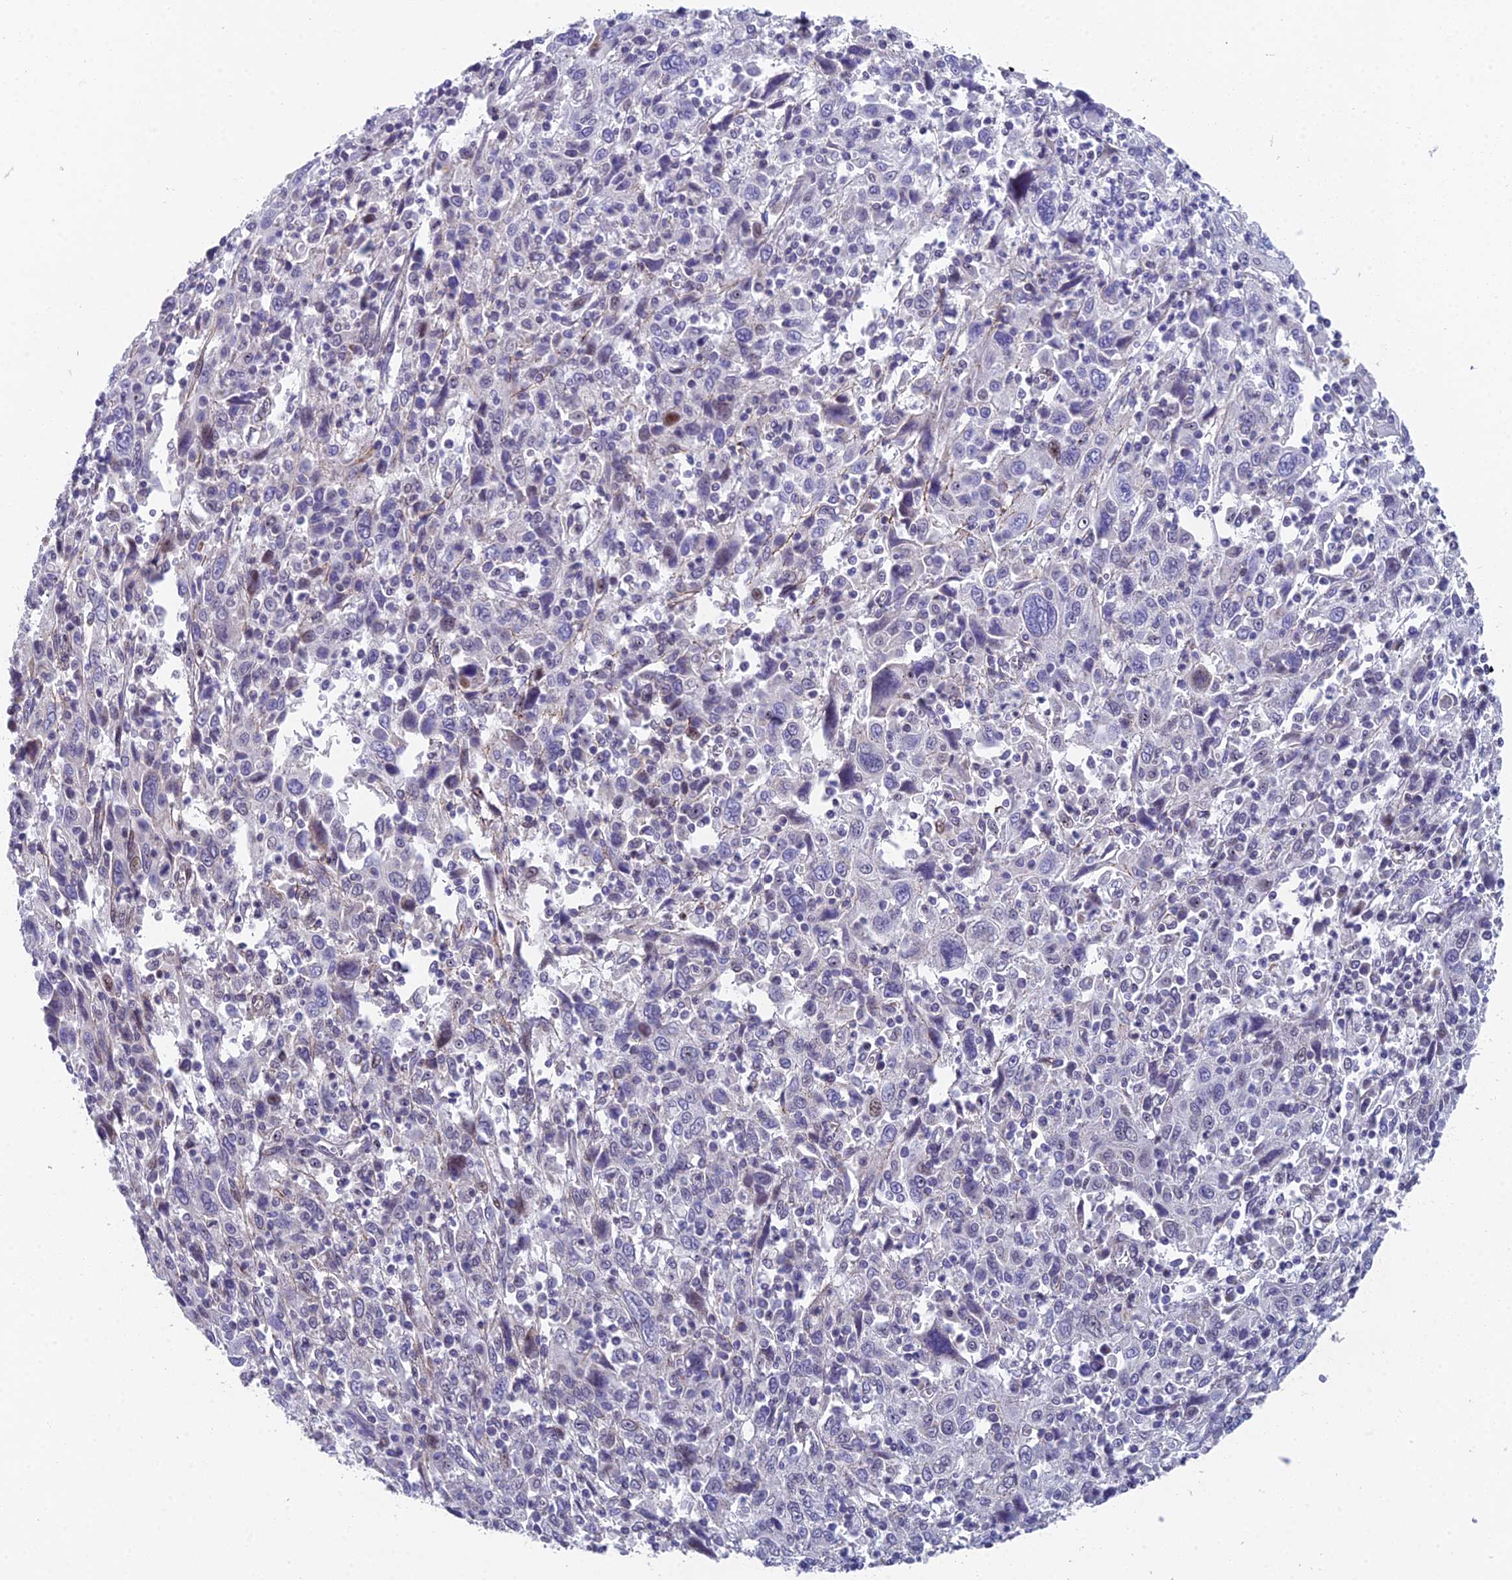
{"staining": {"intensity": "negative", "quantity": "none", "location": "none"}, "tissue": "cervical cancer", "cell_type": "Tumor cells", "image_type": "cancer", "snomed": [{"axis": "morphology", "description": "Squamous cell carcinoma, NOS"}, {"axis": "topography", "description": "Cervix"}], "caption": "Image shows no protein positivity in tumor cells of cervical squamous cell carcinoma tissue. Brightfield microscopy of IHC stained with DAB (3,3'-diaminobenzidine) (brown) and hematoxylin (blue), captured at high magnification.", "gene": "XKR9", "patient": {"sex": "female", "age": 46}}